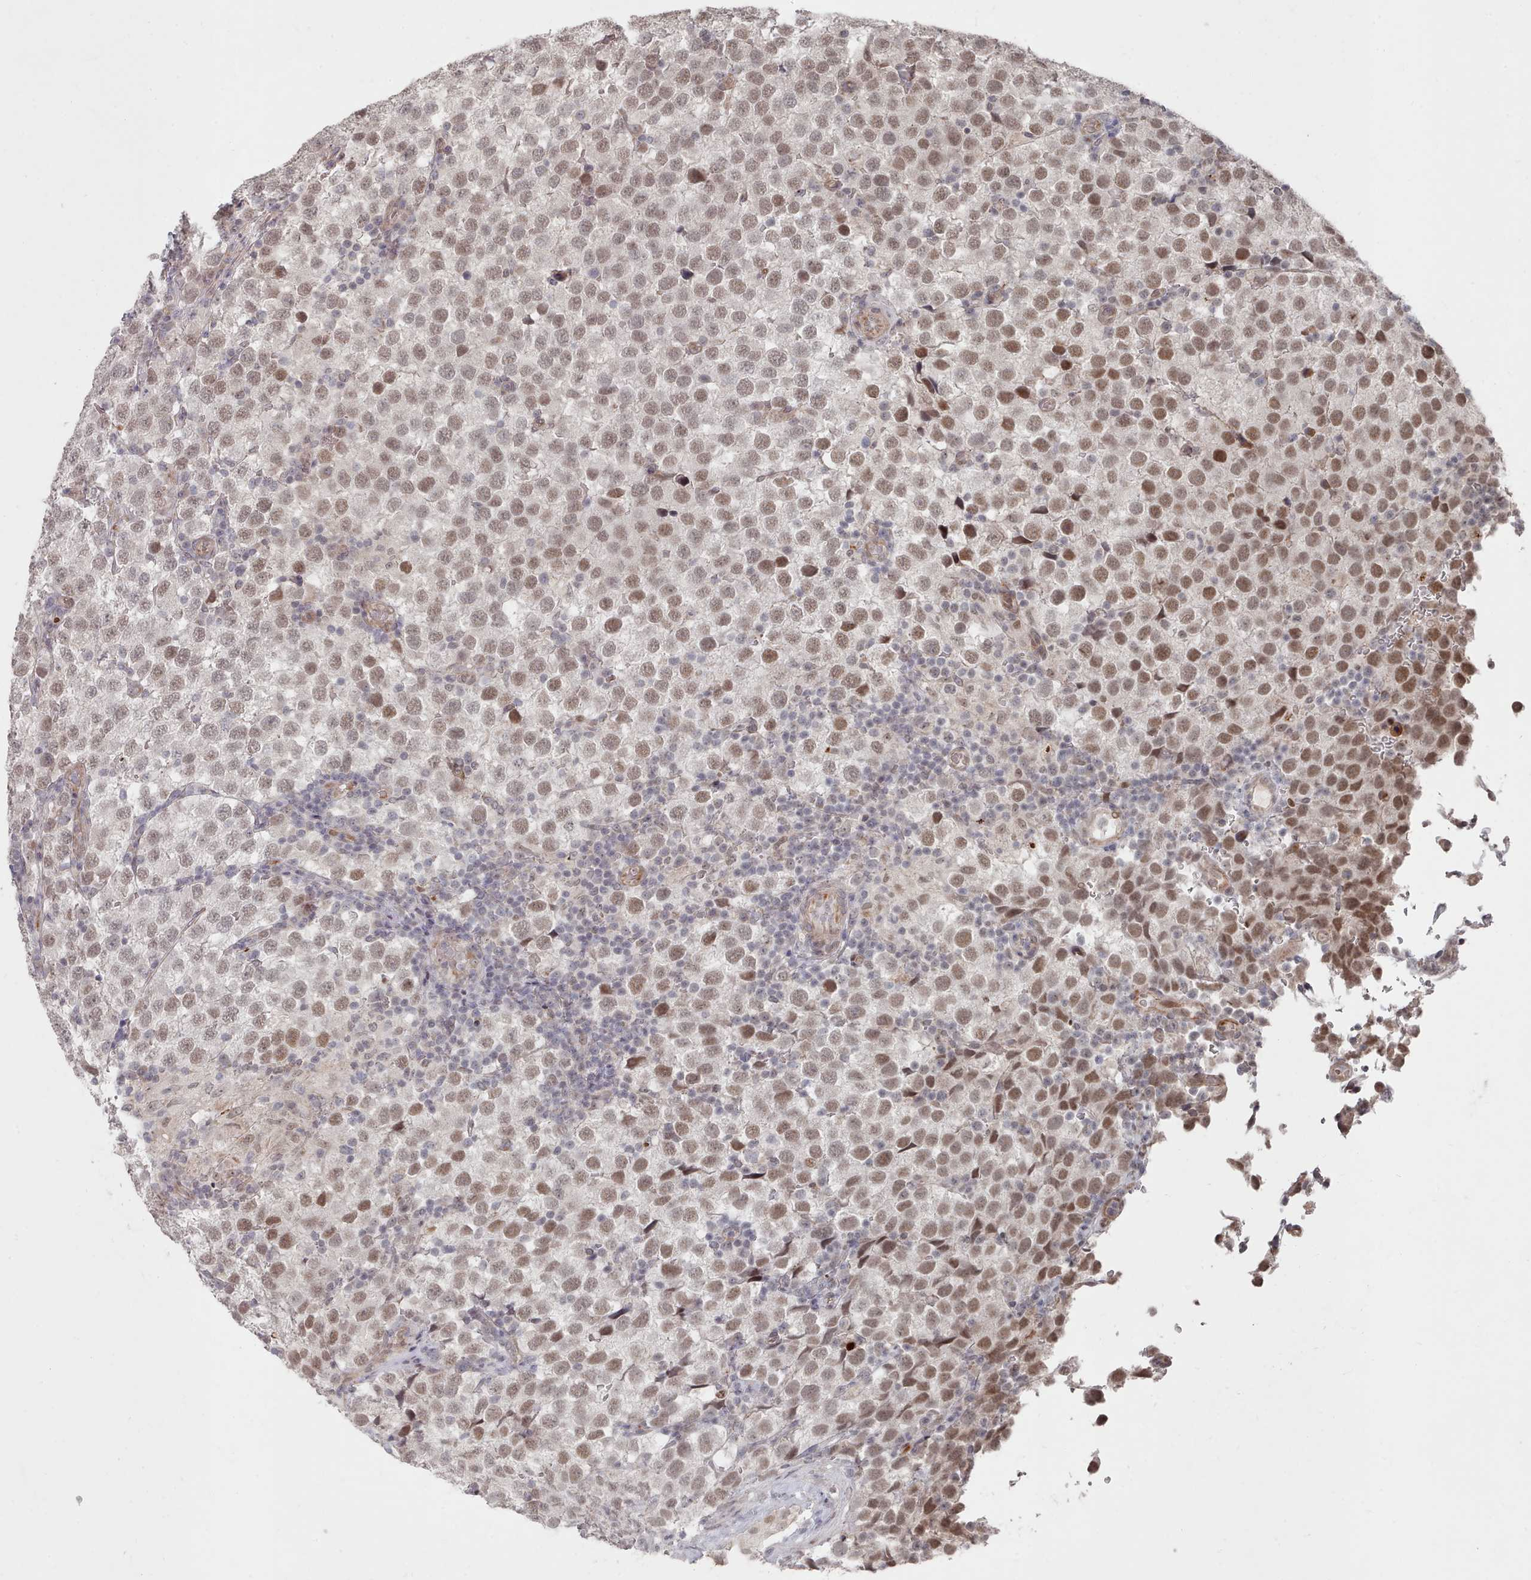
{"staining": {"intensity": "moderate", "quantity": ">75%", "location": "nuclear"}, "tissue": "testis cancer", "cell_type": "Tumor cells", "image_type": "cancer", "snomed": [{"axis": "morphology", "description": "Seminoma, NOS"}, {"axis": "topography", "description": "Testis"}], "caption": "Testis seminoma stained with DAB immunohistochemistry (IHC) exhibits medium levels of moderate nuclear positivity in about >75% of tumor cells. (Stains: DAB (3,3'-diaminobenzidine) in brown, nuclei in blue, Microscopy: brightfield microscopy at high magnification).", "gene": "CPSF4", "patient": {"sex": "male", "age": 34}}